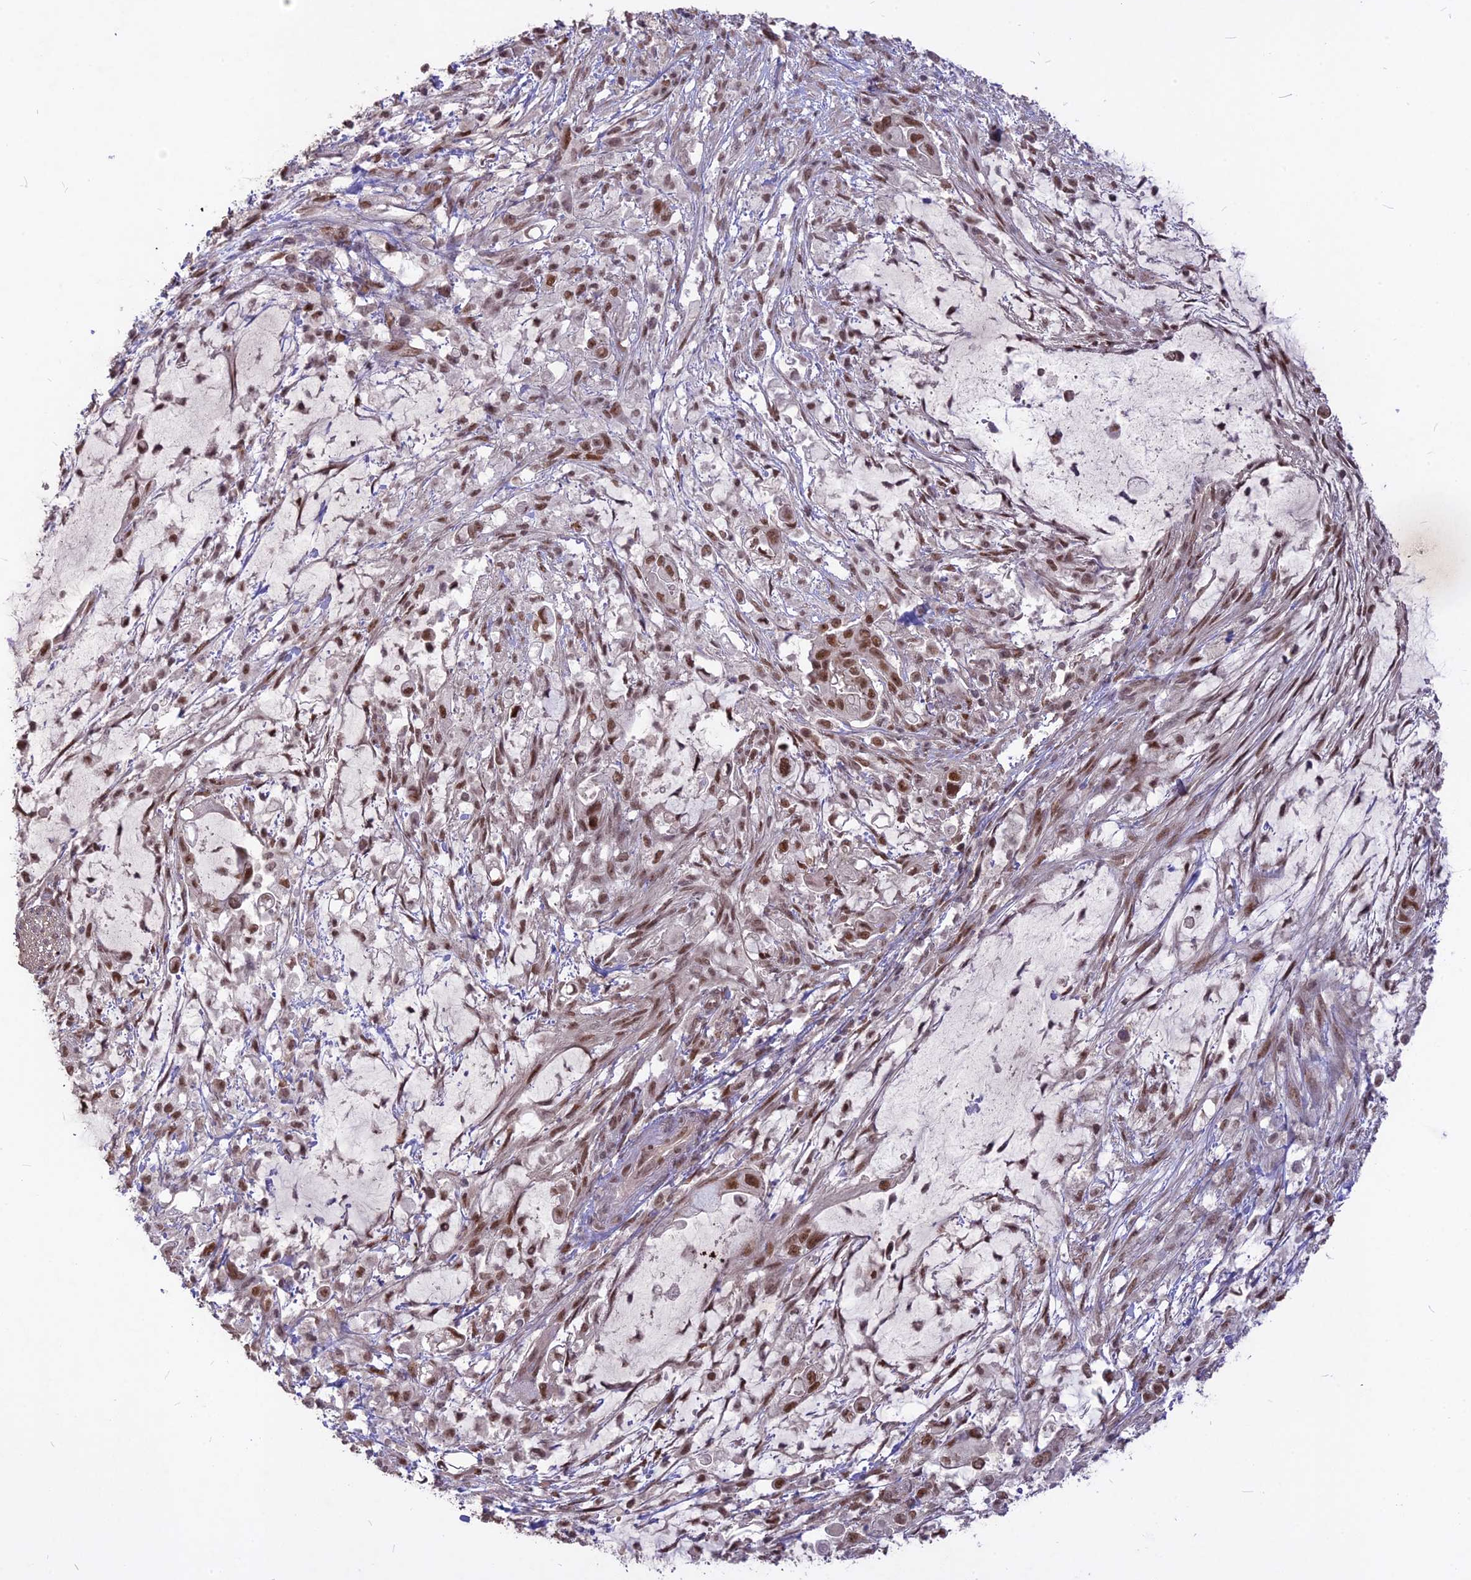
{"staining": {"intensity": "strong", "quantity": ">75%", "location": "nuclear"}, "tissue": "pancreatic cancer", "cell_type": "Tumor cells", "image_type": "cancer", "snomed": [{"axis": "morphology", "description": "Adenocarcinoma, NOS"}, {"axis": "topography", "description": "Pancreas"}], "caption": "A brown stain shows strong nuclear expression of a protein in adenocarcinoma (pancreatic) tumor cells. (DAB IHC with brightfield microscopy, high magnification).", "gene": "DIS3", "patient": {"sex": "male", "age": 48}}